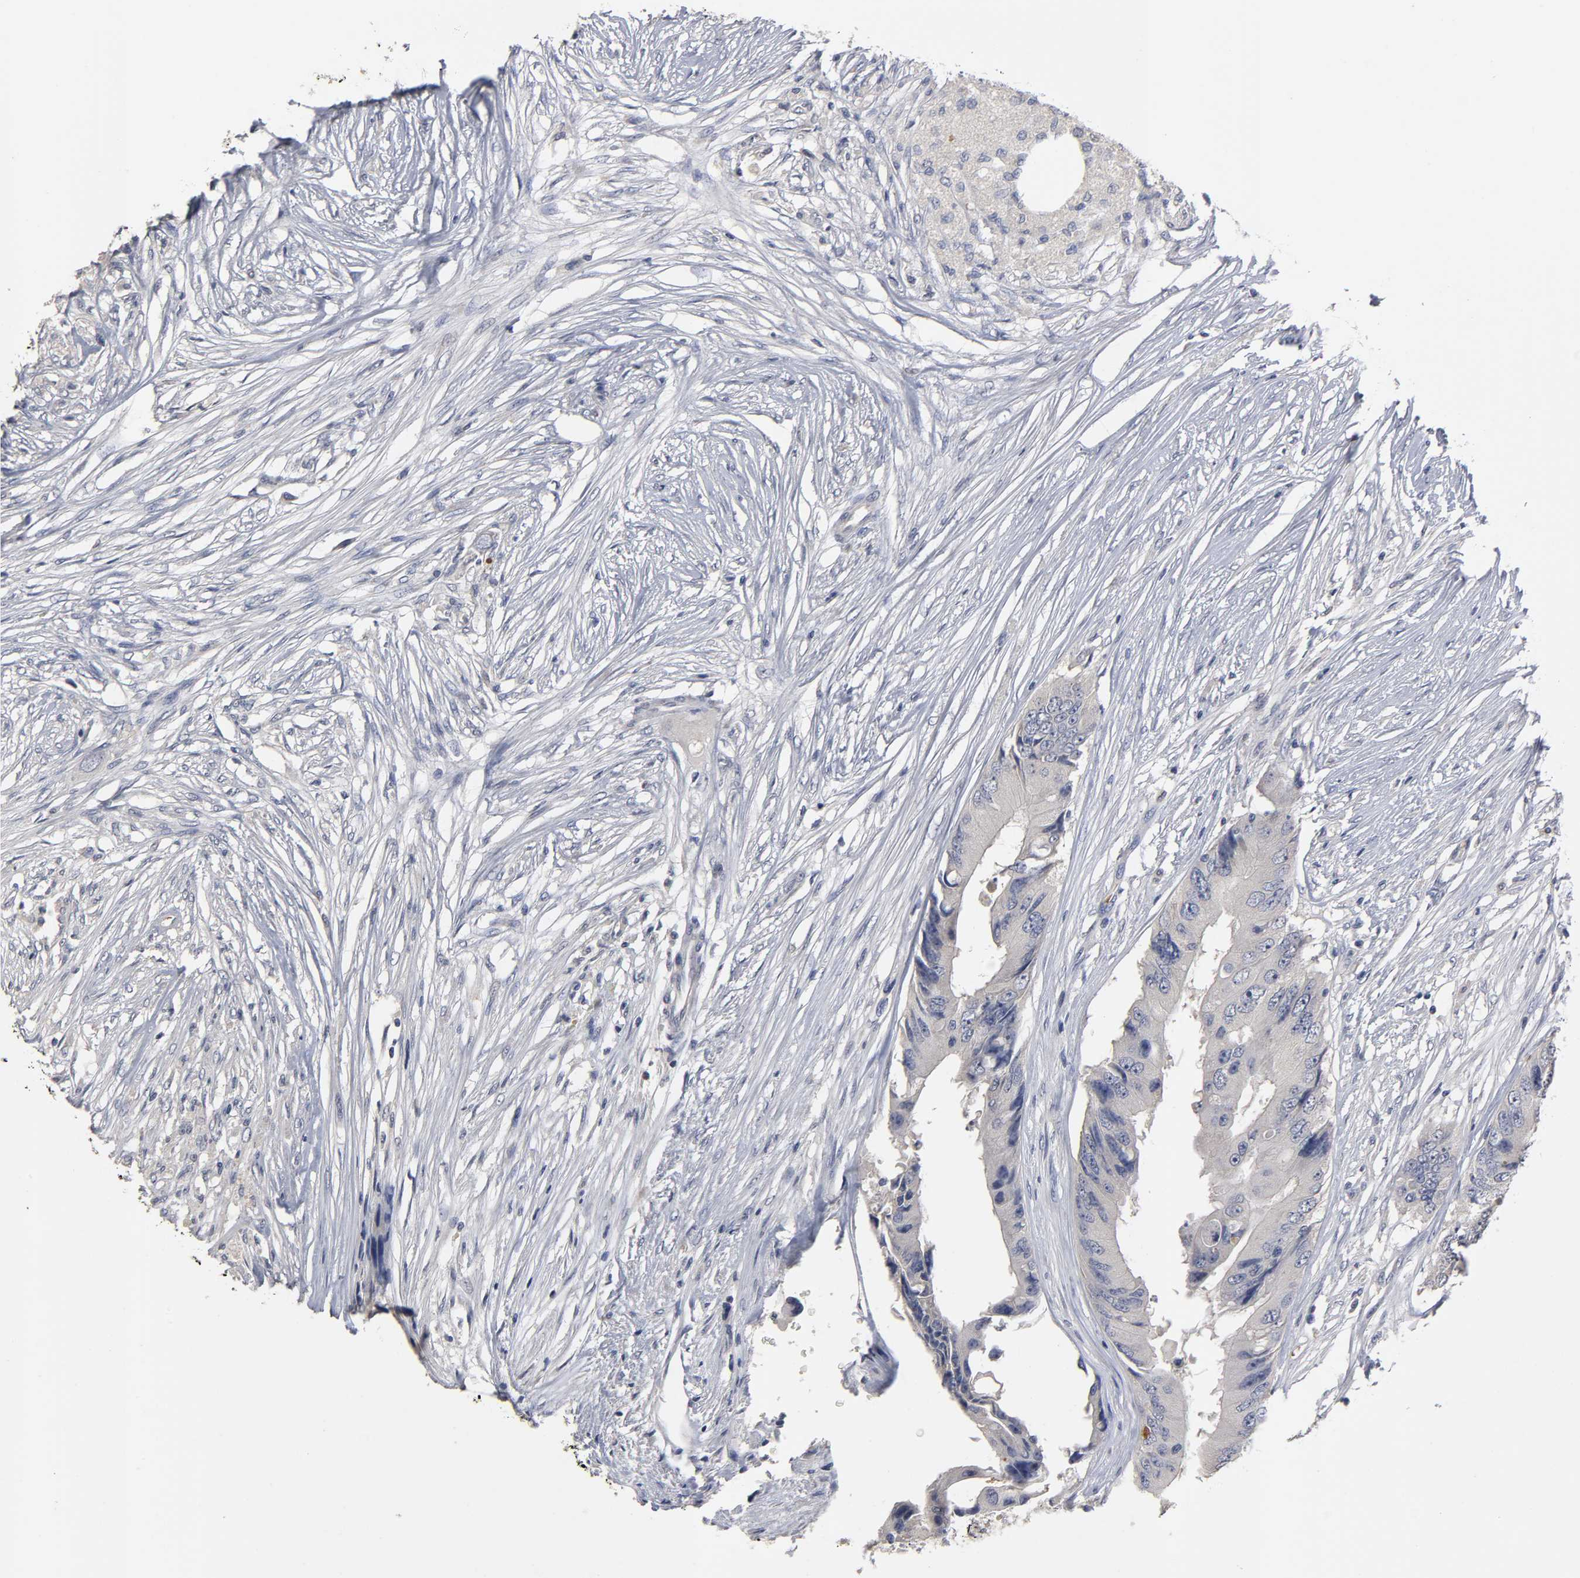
{"staining": {"intensity": "negative", "quantity": "none", "location": "none"}, "tissue": "colorectal cancer", "cell_type": "Tumor cells", "image_type": "cancer", "snomed": [{"axis": "morphology", "description": "Adenocarcinoma, NOS"}, {"axis": "topography", "description": "Colon"}], "caption": "The IHC image has no significant expression in tumor cells of colorectal cancer (adenocarcinoma) tissue.", "gene": "OVOL1", "patient": {"sex": "male", "age": 71}}